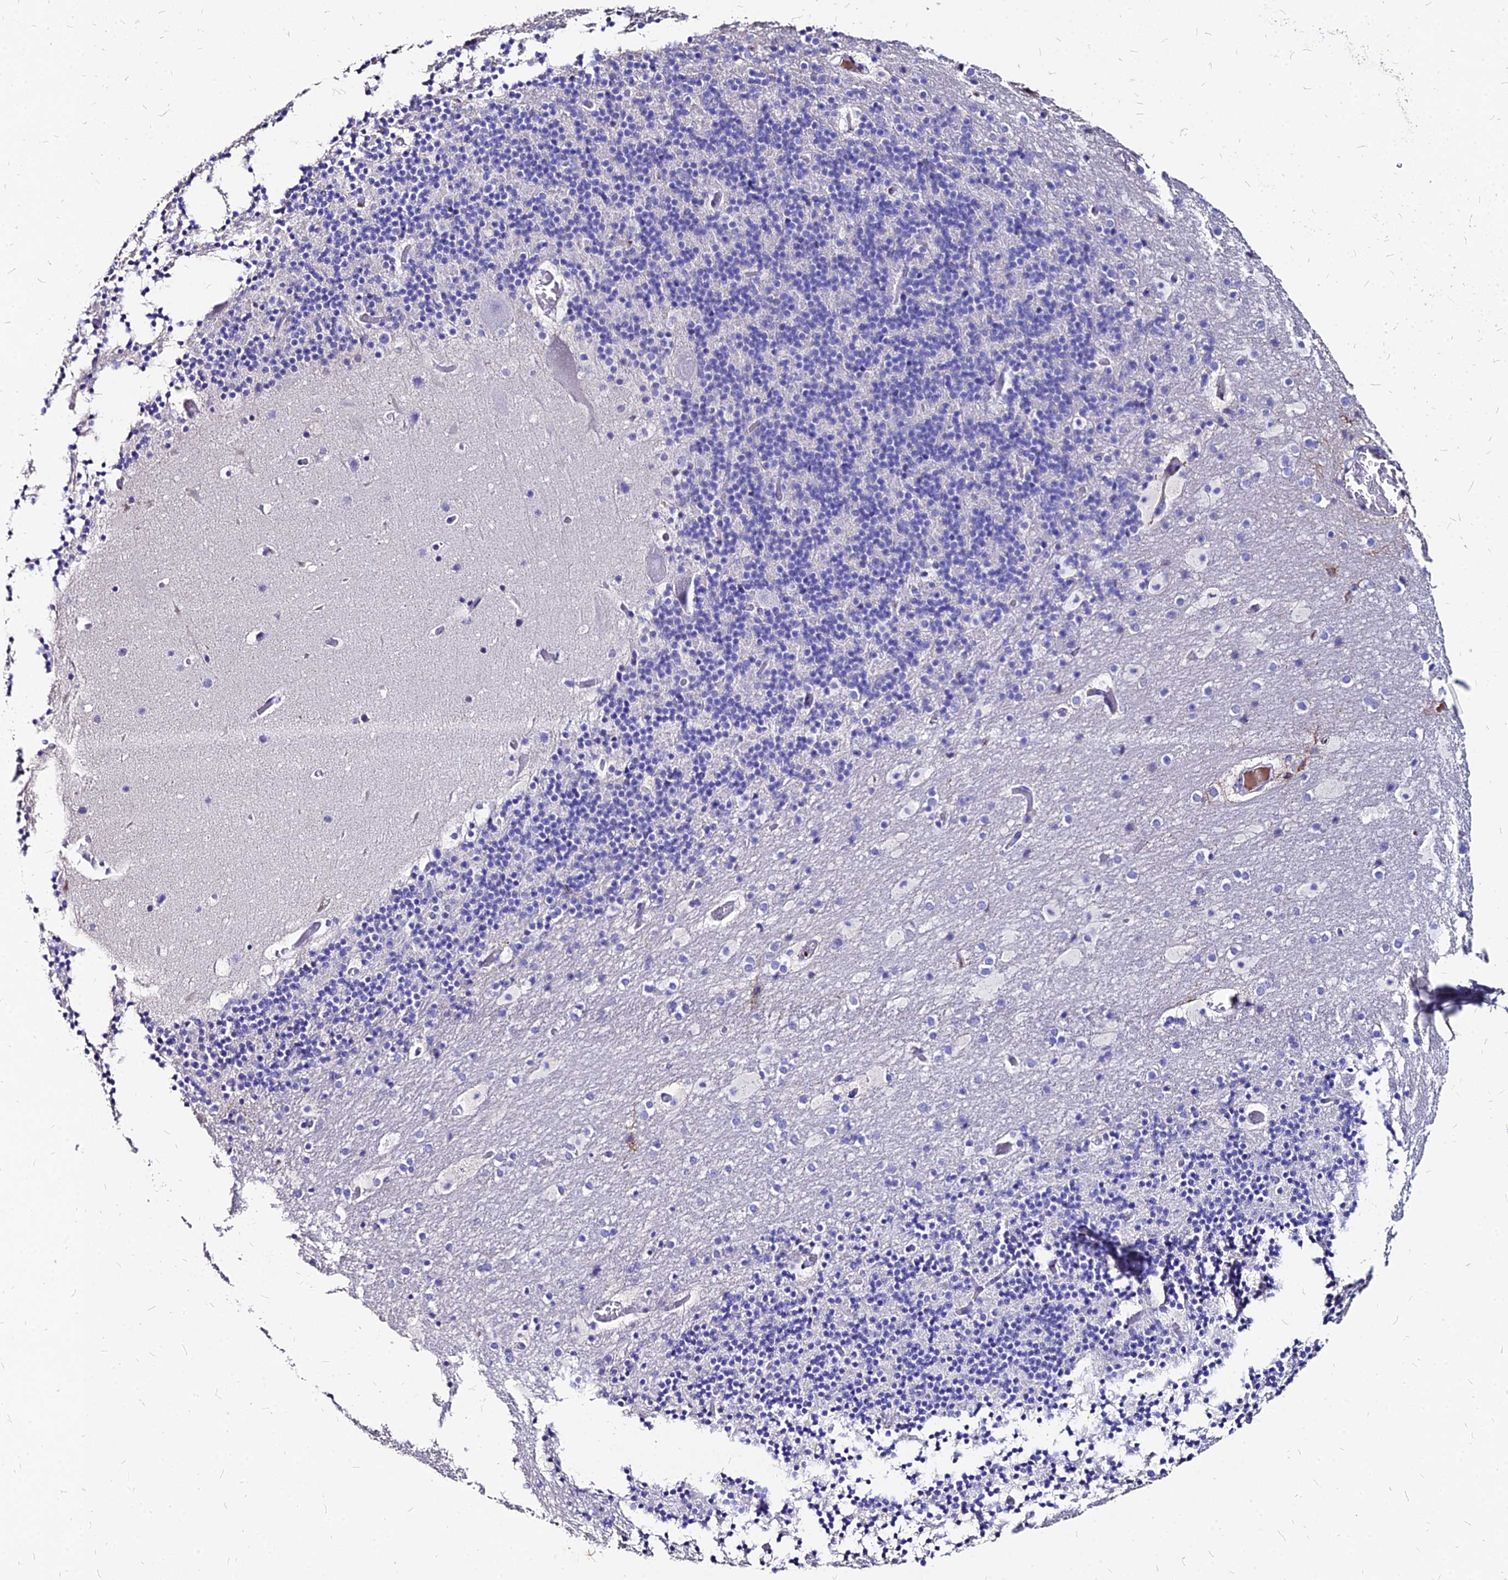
{"staining": {"intensity": "negative", "quantity": "none", "location": "none"}, "tissue": "cerebellum", "cell_type": "Cells in granular layer", "image_type": "normal", "snomed": [{"axis": "morphology", "description": "Normal tissue, NOS"}, {"axis": "topography", "description": "Cerebellum"}], "caption": "The histopathology image reveals no significant staining in cells in granular layer of cerebellum.", "gene": "NME5", "patient": {"sex": "male", "age": 57}}